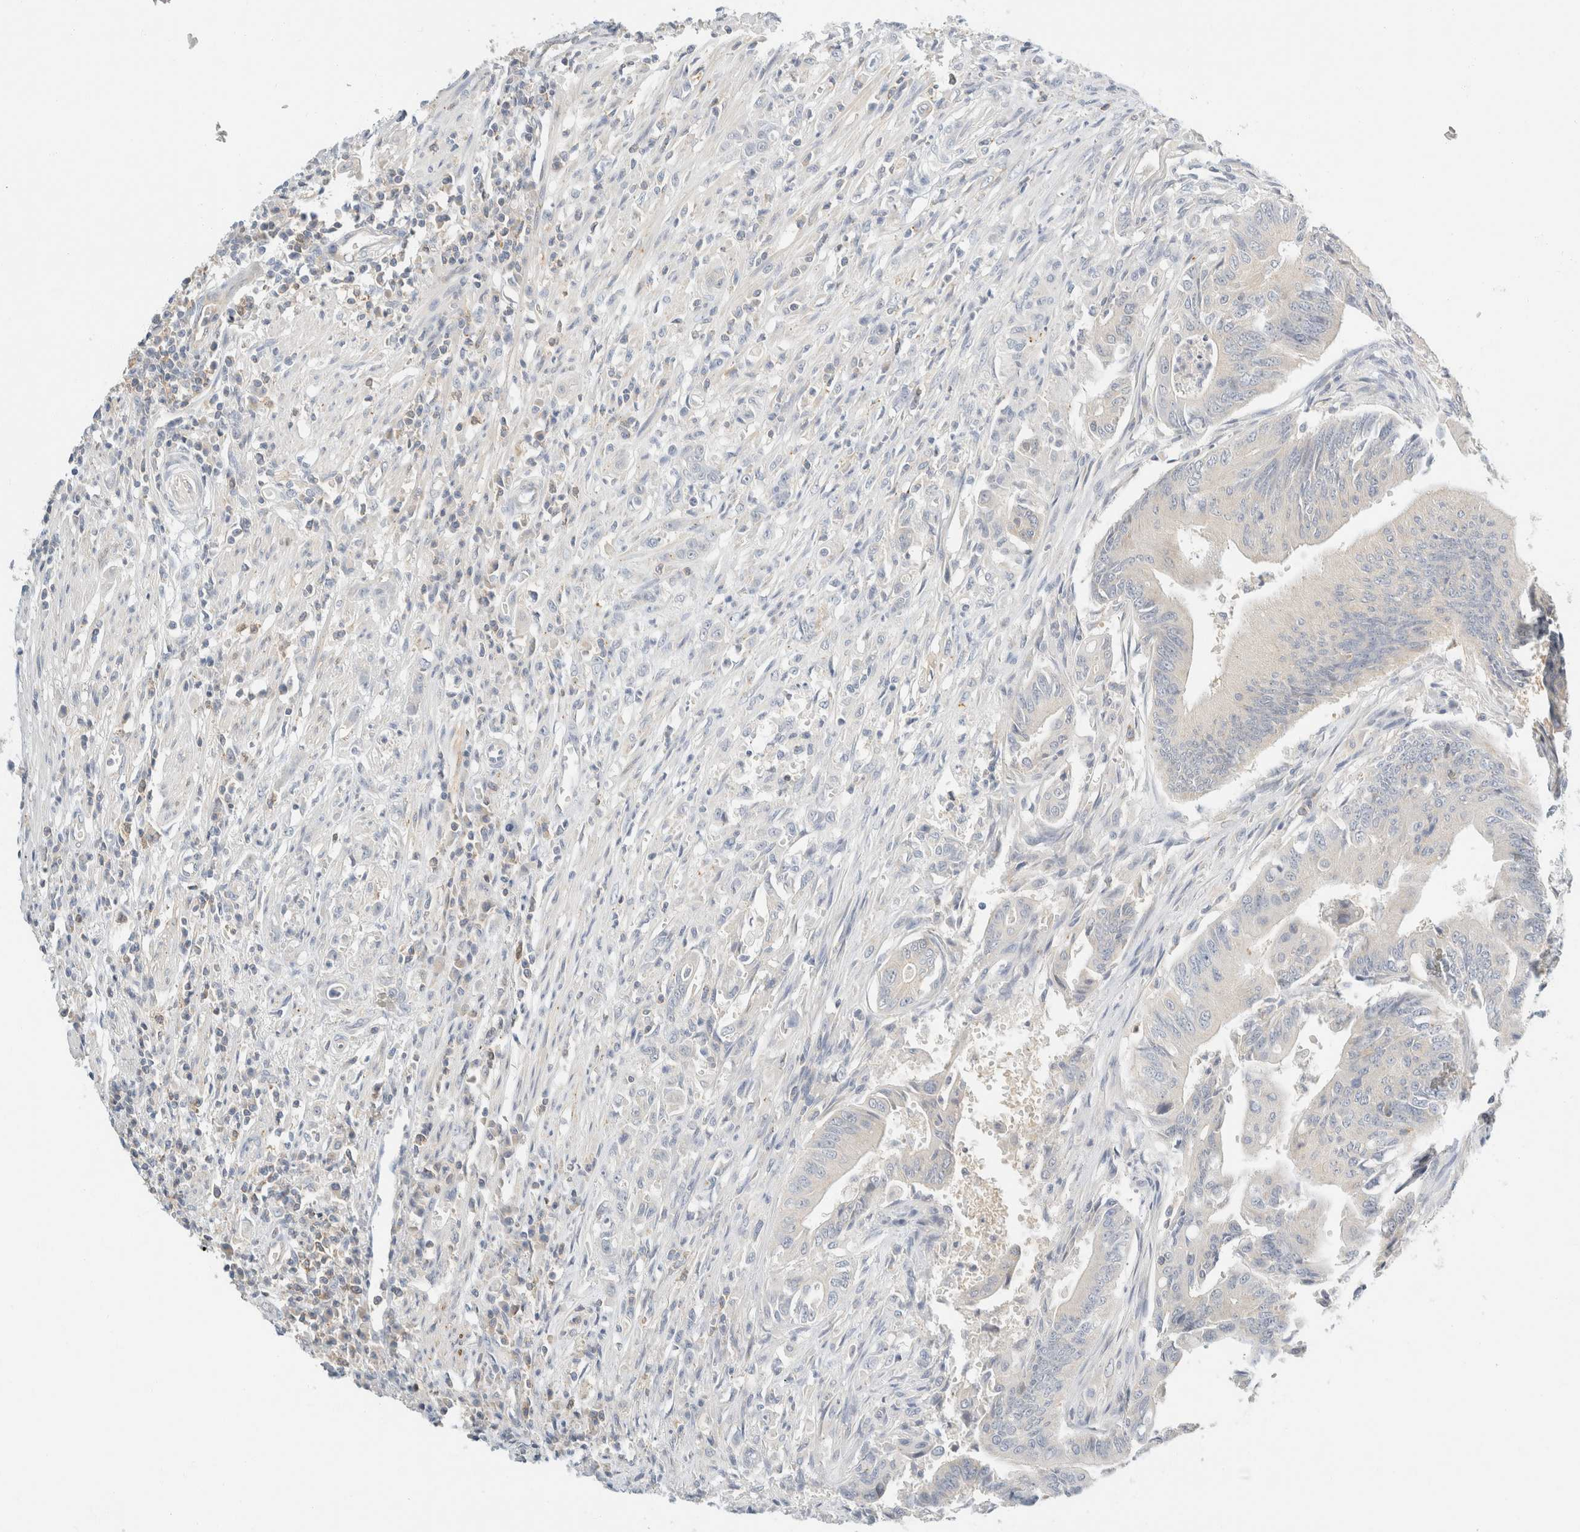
{"staining": {"intensity": "negative", "quantity": "none", "location": "none"}, "tissue": "colorectal cancer", "cell_type": "Tumor cells", "image_type": "cancer", "snomed": [{"axis": "morphology", "description": "Adenoma, NOS"}, {"axis": "morphology", "description": "Adenocarcinoma, NOS"}, {"axis": "topography", "description": "Colon"}], "caption": "An immunohistochemistry image of colorectal cancer (adenoma) is shown. There is no staining in tumor cells of colorectal cancer (adenoma).", "gene": "SH3GLB2", "patient": {"sex": "male", "age": 79}}